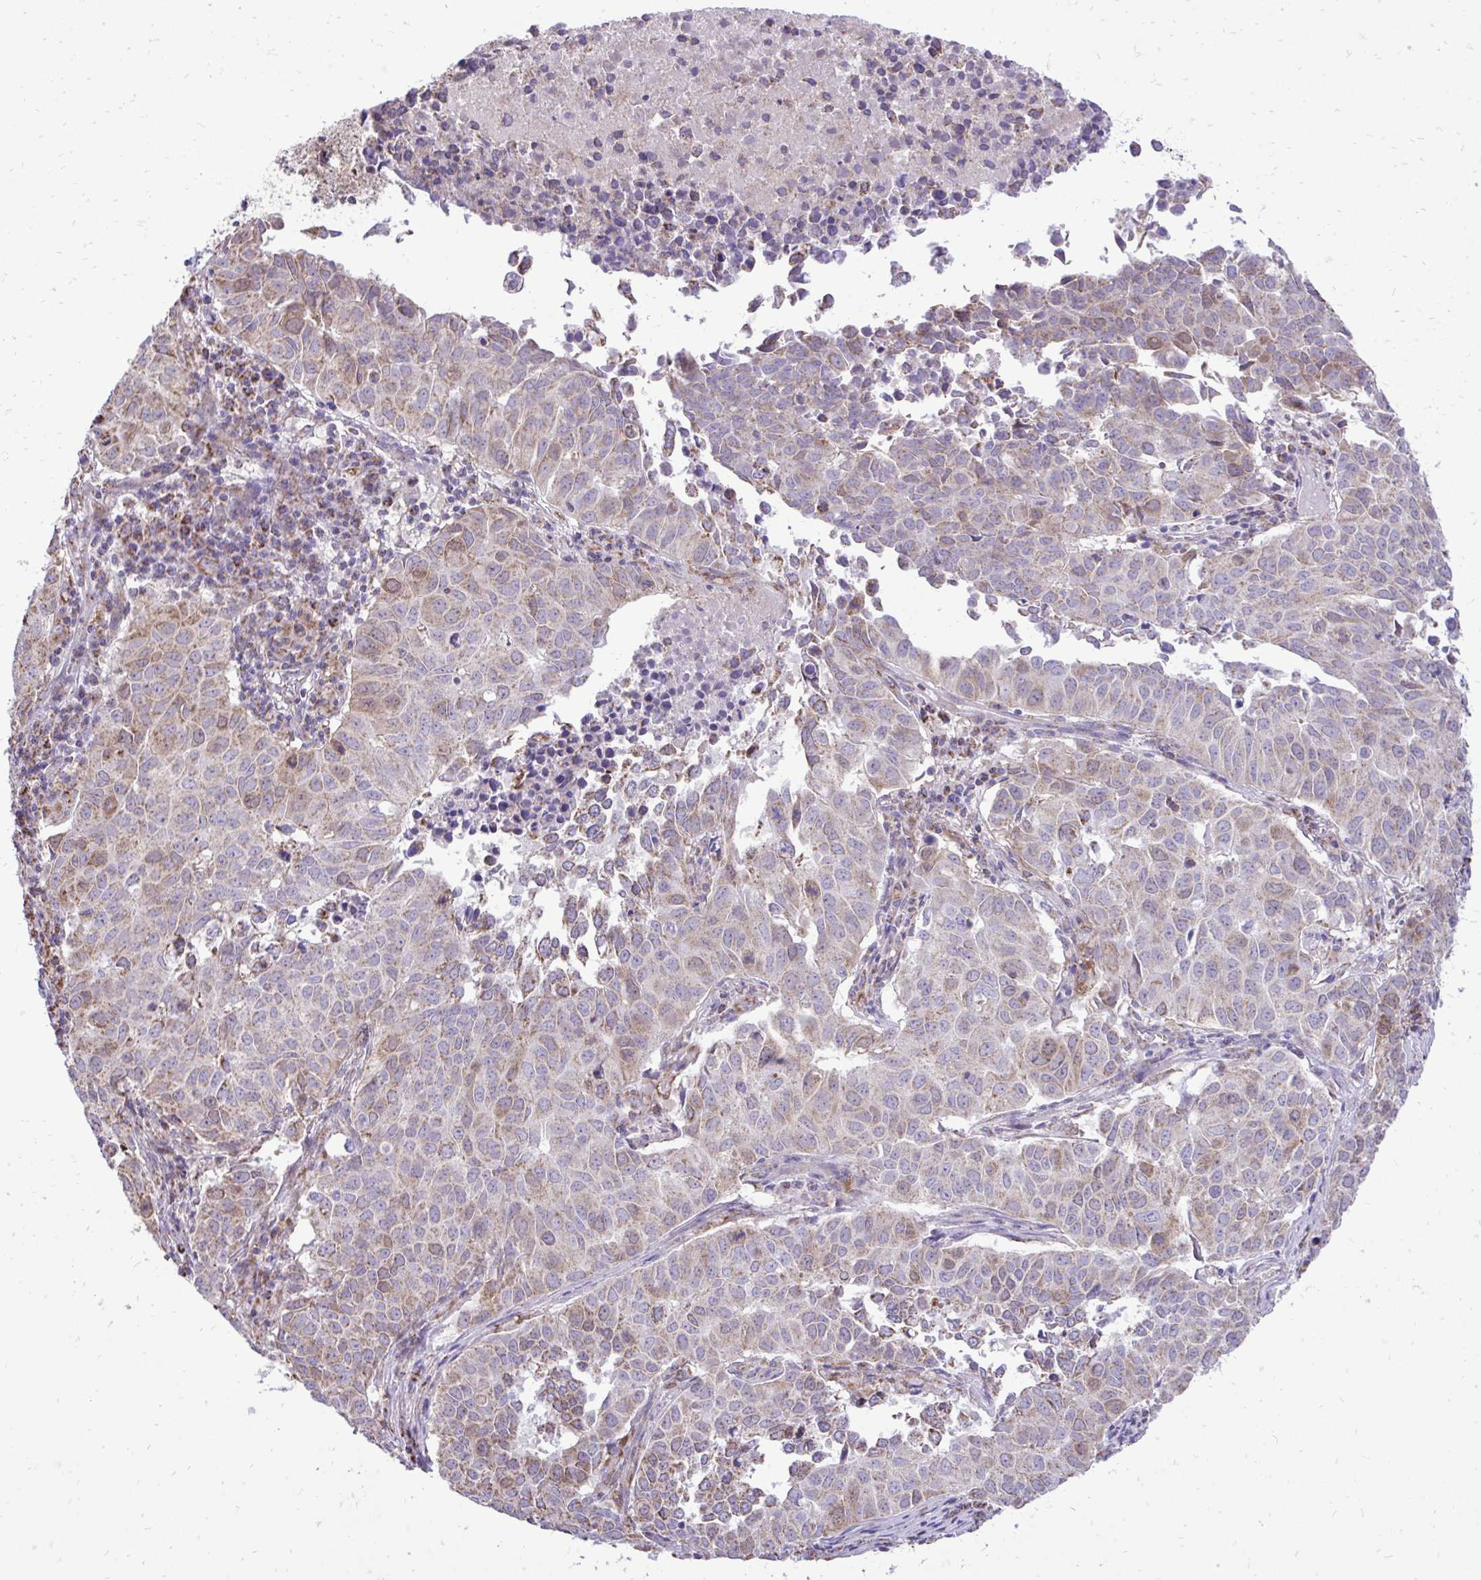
{"staining": {"intensity": "moderate", "quantity": "25%-75%", "location": "cytoplasmic/membranous"}, "tissue": "lung cancer", "cell_type": "Tumor cells", "image_type": "cancer", "snomed": [{"axis": "morphology", "description": "Adenocarcinoma, NOS"}, {"axis": "topography", "description": "Lung"}], "caption": "Immunohistochemical staining of human lung adenocarcinoma reveals medium levels of moderate cytoplasmic/membranous protein positivity in about 25%-75% of tumor cells. The staining was performed using DAB (3,3'-diaminobenzidine), with brown indicating positive protein expression. Nuclei are stained blue with hematoxylin.", "gene": "UBE2C", "patient": {"sex": "female", "age": 50}}